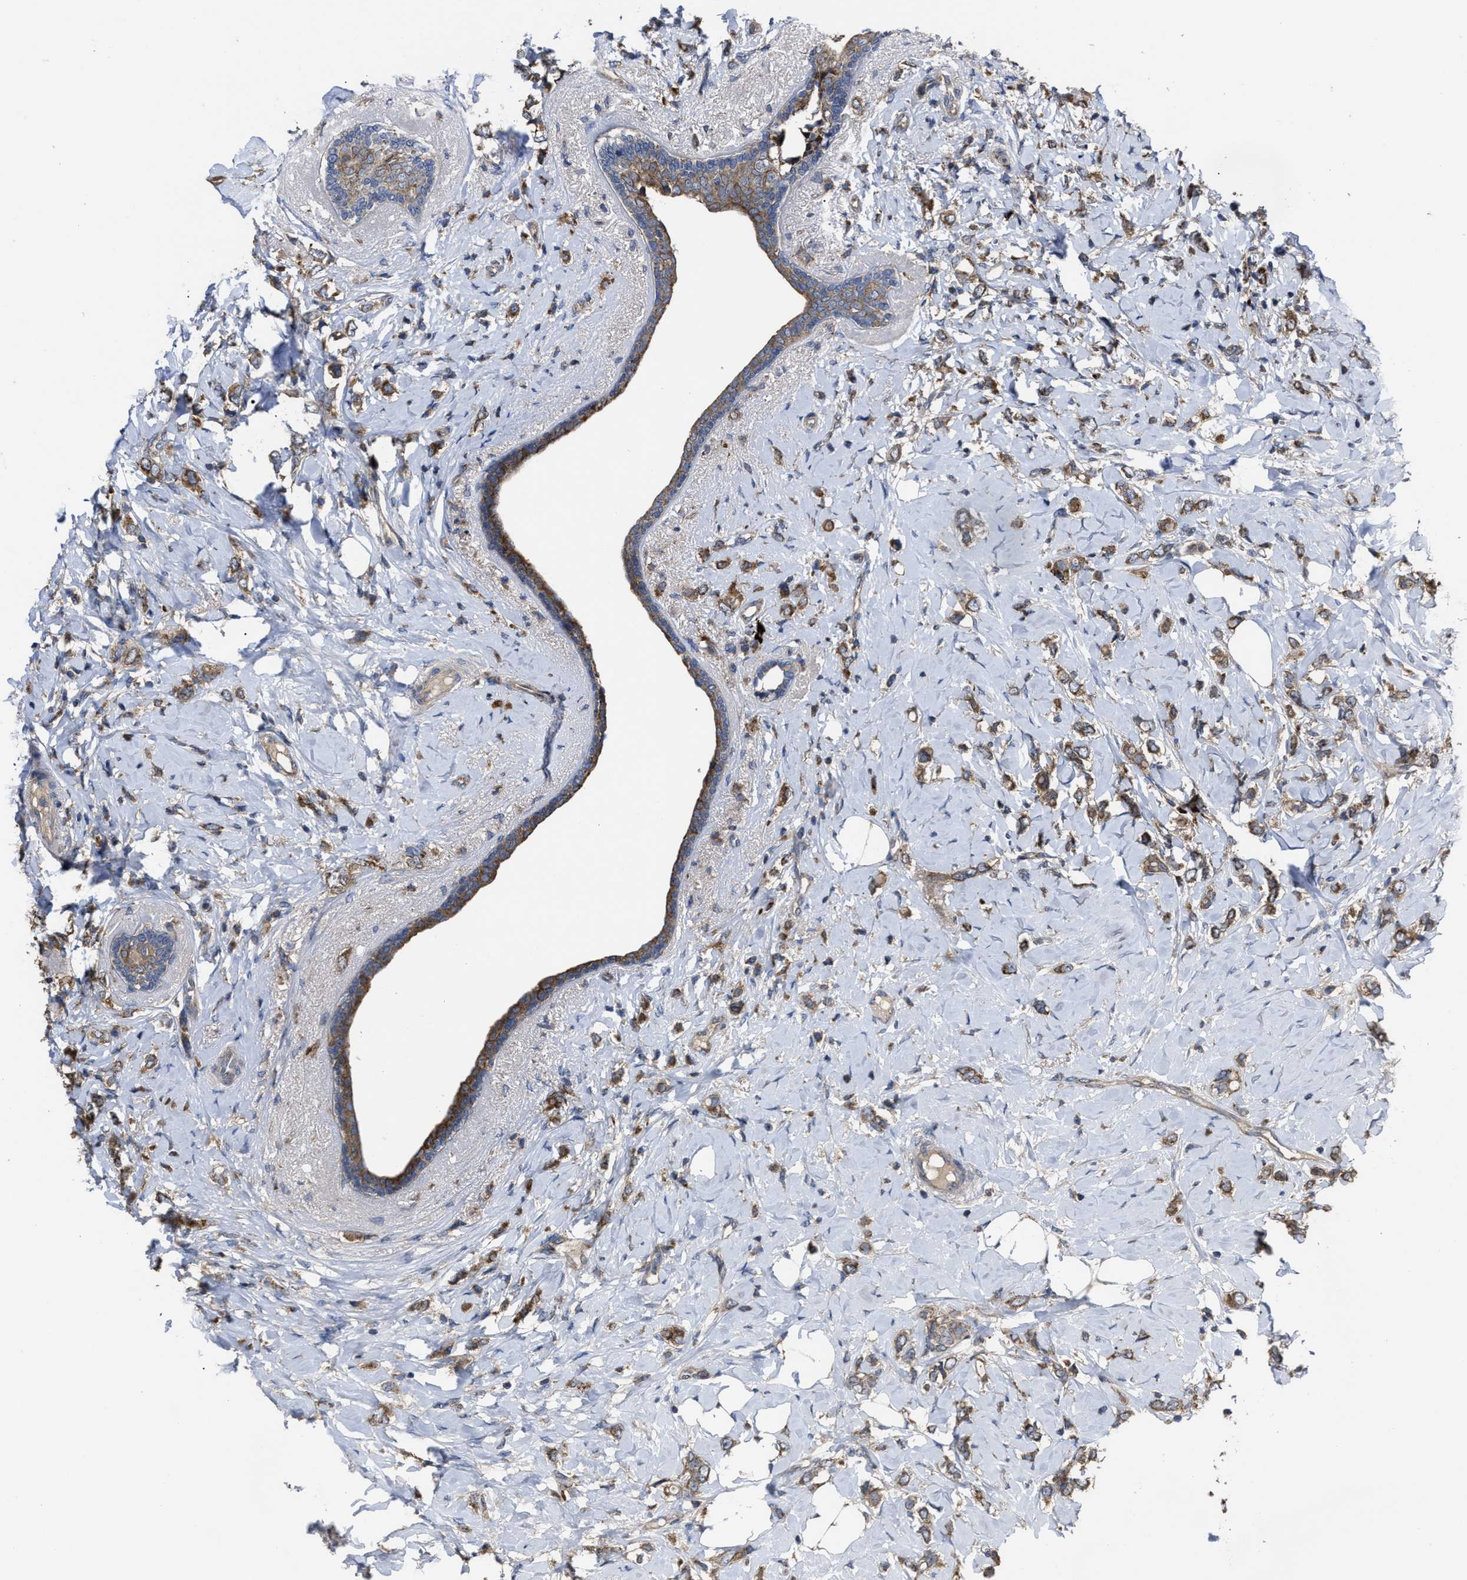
{"staining": {"intensity": "moderate", "quantity": ">75%", "location": "cytoplasmic/membranous"}, "tissue": "breast cancer", "cell_type": "Tumor cells", "image_type": "cancer", "snomed": [{"axis": "morphology", "description": "Normal tissue, NOS"}, {"axis": "morphology", "description": "Lobular carcinoma"}, {"axis": "topography", "description": "Breast"}], "caption": "Protein staining exhibits moderate cytoplasmic/membranous expression in approximately >75% of tumor cells in lobular carcinoma (breast). Nuclei are stained in blue.", "gene": "PASK", "patient": {"sex": "female", "age": 47}}